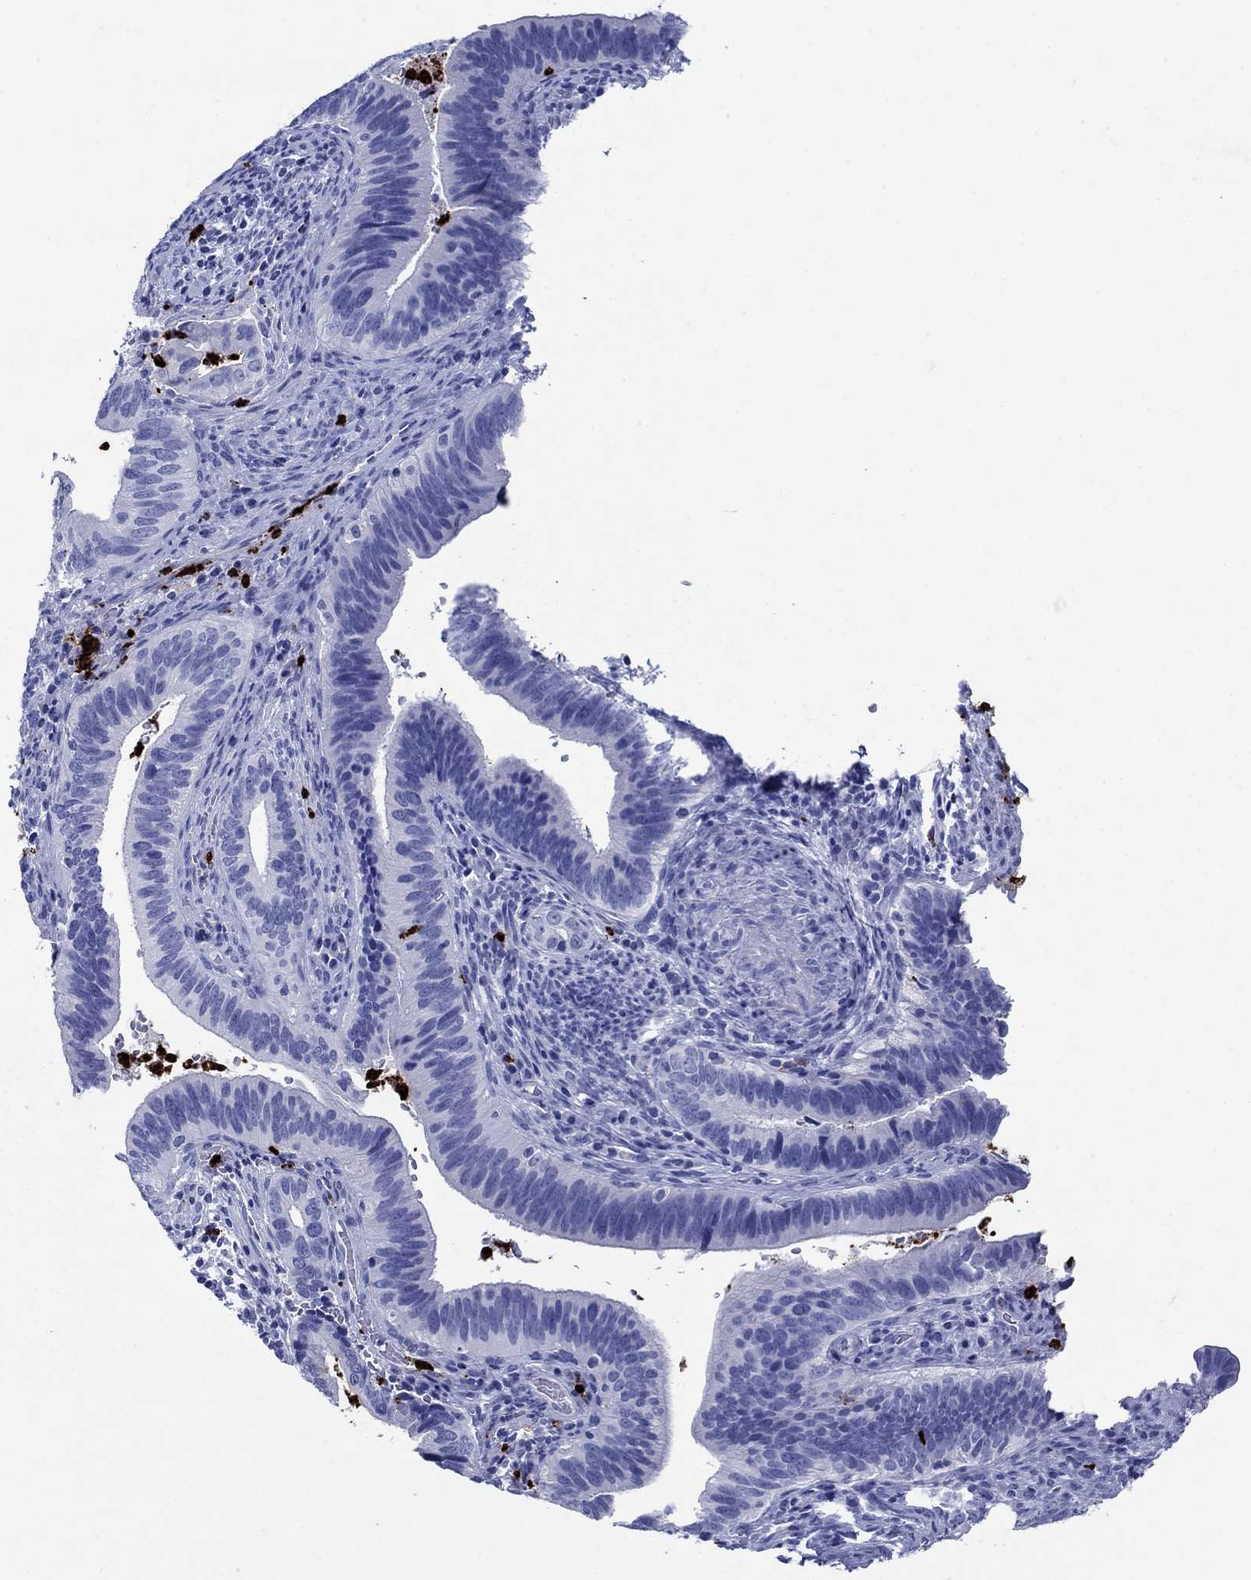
{"staining": {"intensity": "negative", "quantity": "none", "location": "none"}, "tissue": "cervical cancer", "cell_type": "Tumor cells", "image_type": "cancer", "snomed": [{"axis": "morphology", "description": "Adenocarcinoma, NOS"}, {"axis": "topography", "description": "Cervix"}], "caption": "Cervical cancer stained for a protein using IHC demonstrates no positivity tumor cells.", "gene": "AZU1", "patient": {"sex": "female", "age": 42}}